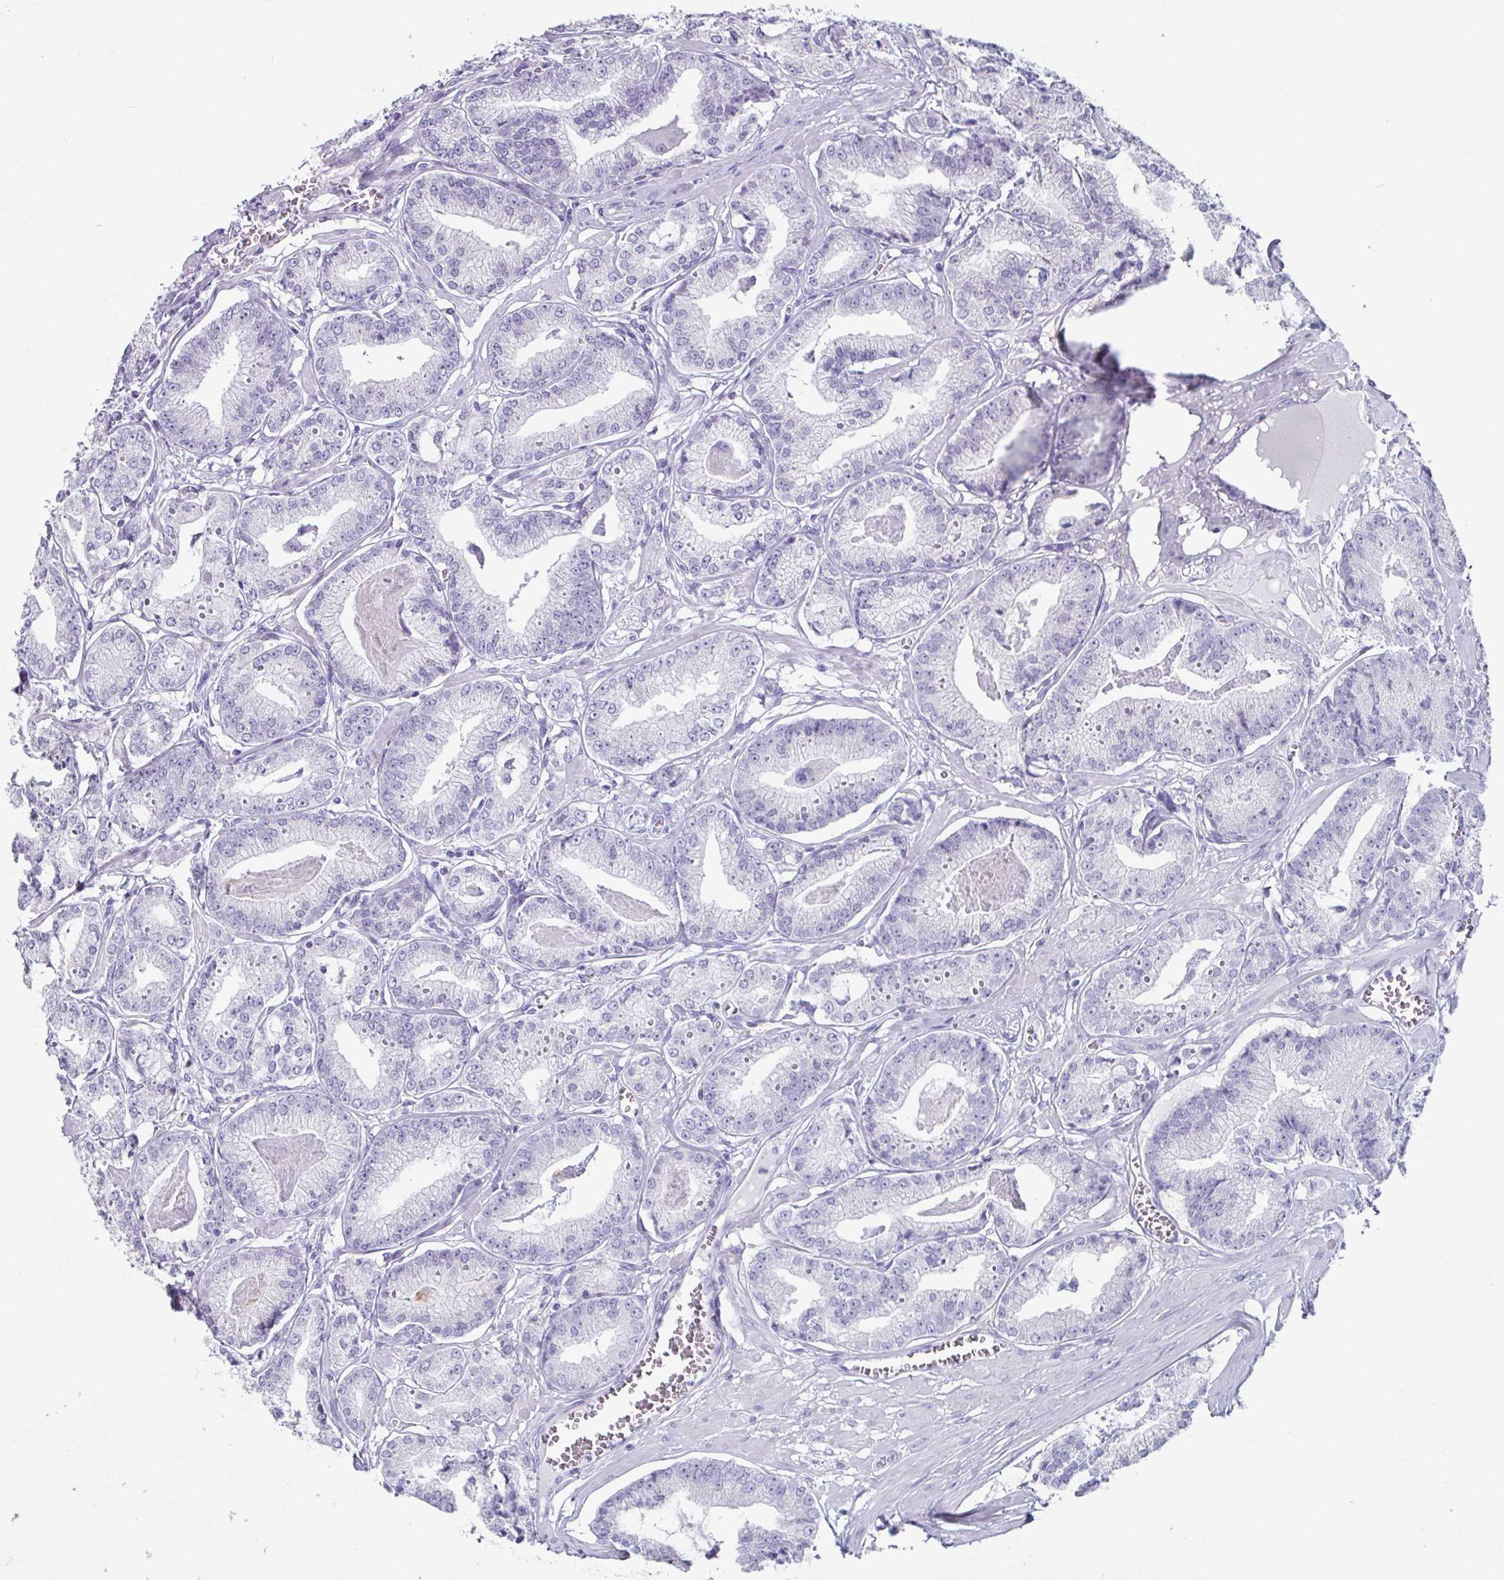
{"staining": {"intensity": "negative", "quantity": "none", "location": "none"}, "tissue": "prostate cancer", "cell_type": "Tumor cells", "image_type": "cancer", "snomed": [{"axis": "morphology", "description": "Adenocarcinoma, High grade"}, {"axis": "topography", "description": "Prostate"}], "caption": "Immunohistochemistry (IHC) of human prostate cancer (adenocarcinoma (high-grade)) reveals no staining in tumor cells.", "gene": "CREG2", "patient": {"sex": "male", "age": 71}}